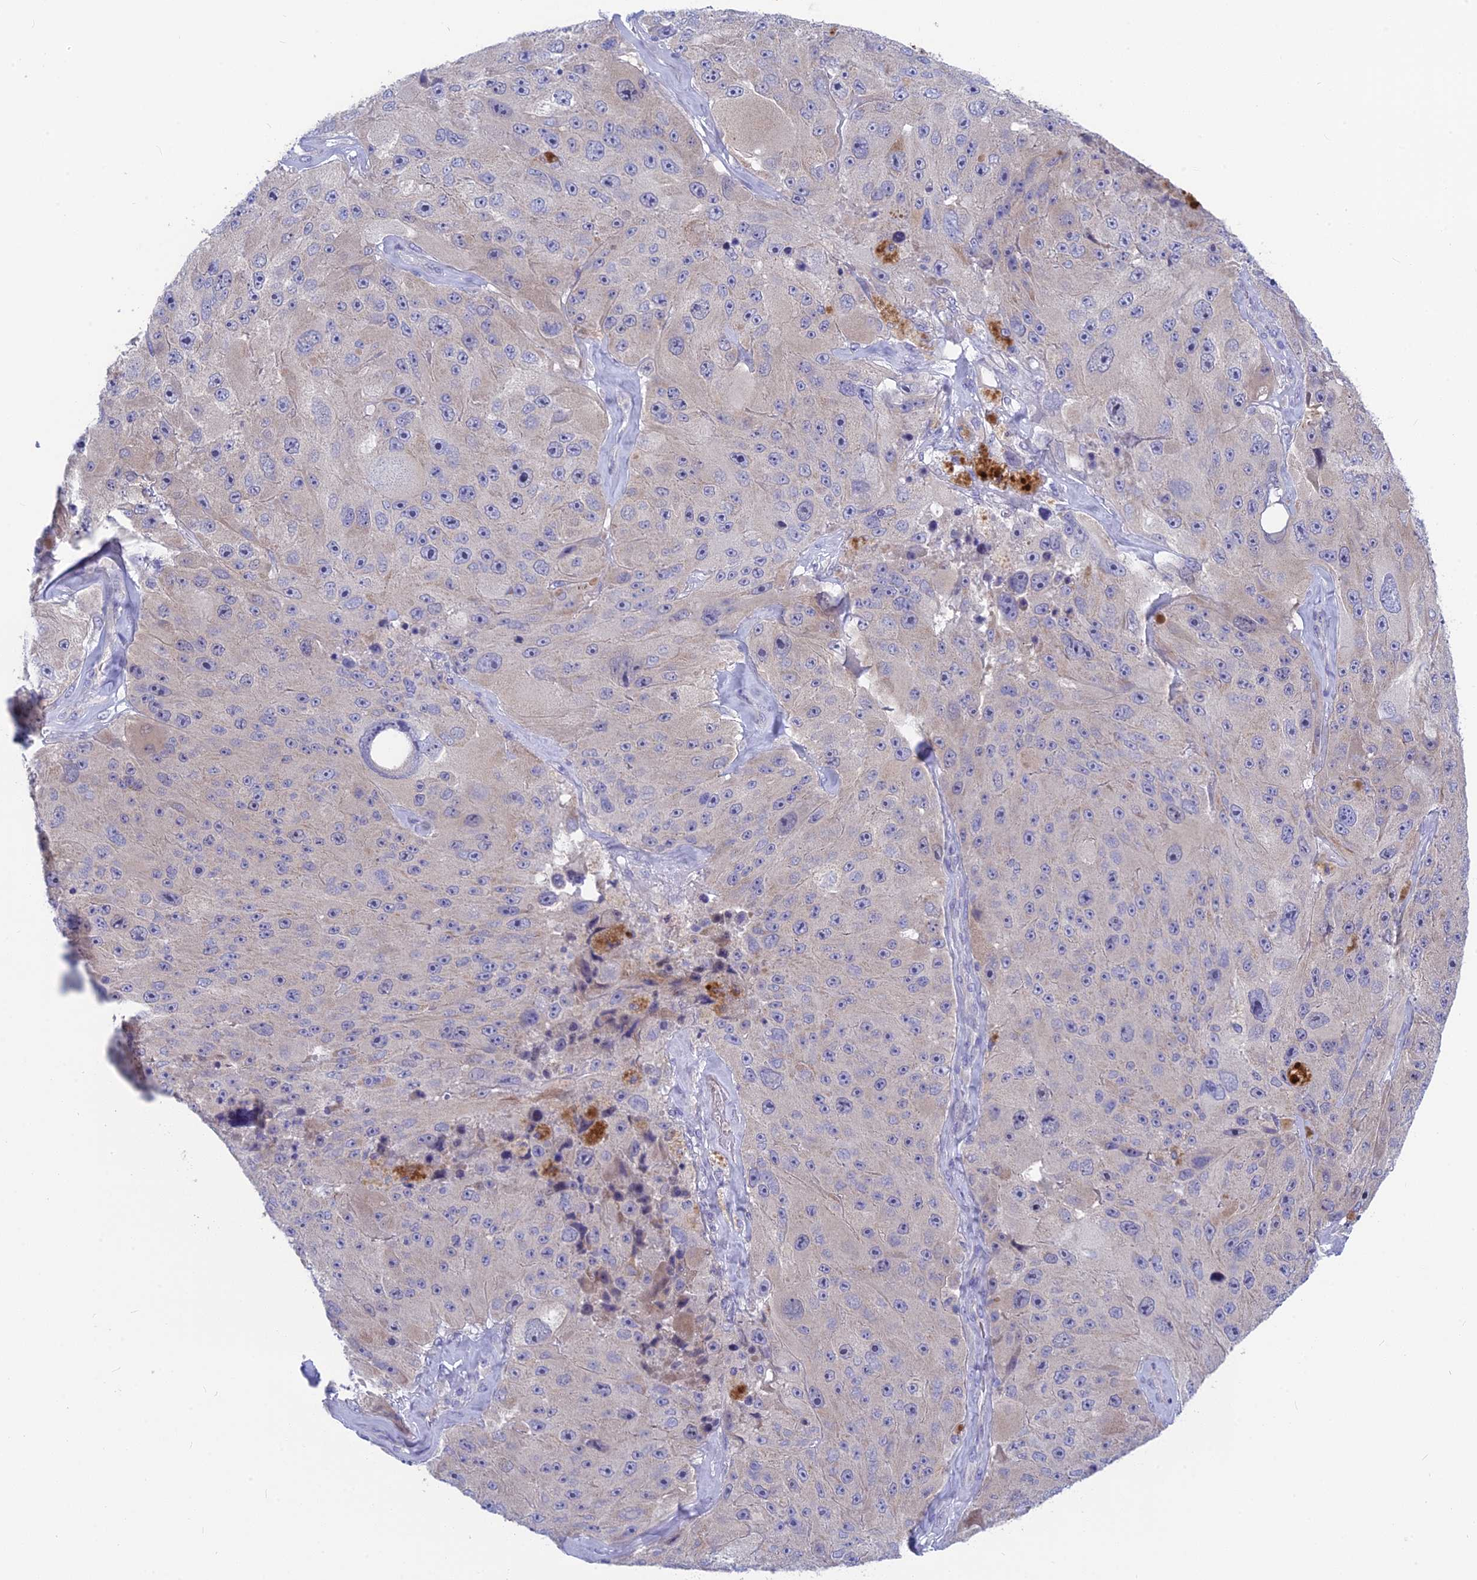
{"staining": {"intensity": "negative", "quantity": "none", "location": "none"}, "tissue": "melanoma", "cell_type": "Tumor cells", "image_type": "cancer", "snomed": [{"axis": "morphology", "description": "Malignant melanoma, Metastatic site"}, {"axis": "topography", "description": "Lymph node"}], "caption": "Malignant melanoma (metastatic site) stained for a protein using IHC shows no staining tumor cells.", "gene": "SNTN", "patient": {"sex": "male", "age": 62}}